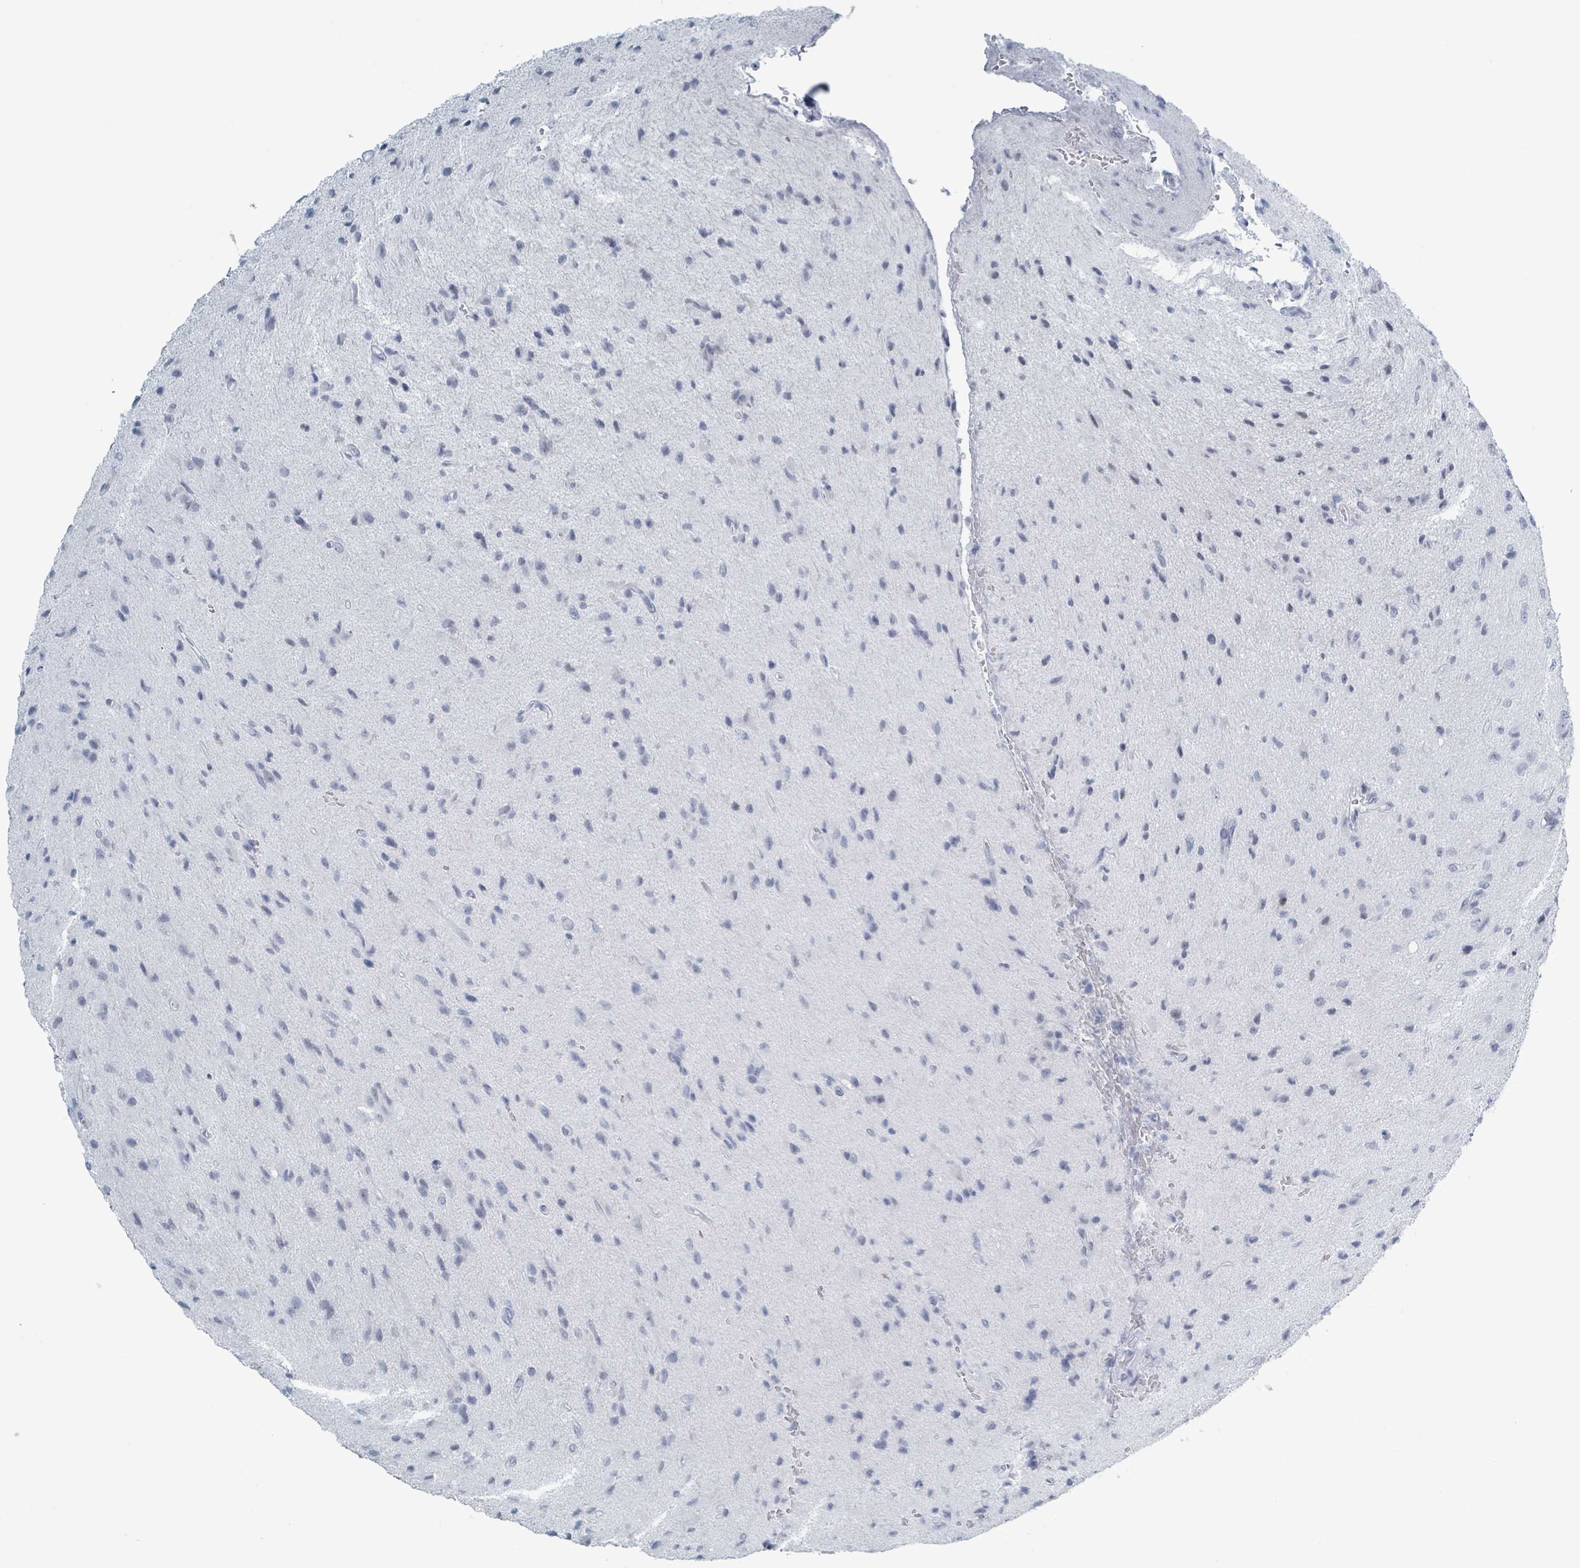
{"staining": {"intensity": "negative", "quantity": "none", "location": "none"}, "tissue": "glioma", "cell_type": "Tumor cells", "image_type": "cancer", "snomed": [{"axis": "morphology", "description": "Glioma, malignant, High grade"}, {"axis": "topography", "description": "Brain"}], "caption": "Immunohistochemistry of human malignant glioma (high-grade) displays no expression in tumor cells.", "gene": "GPR15LG", "patient": {"sex": "male", "age": 36}}